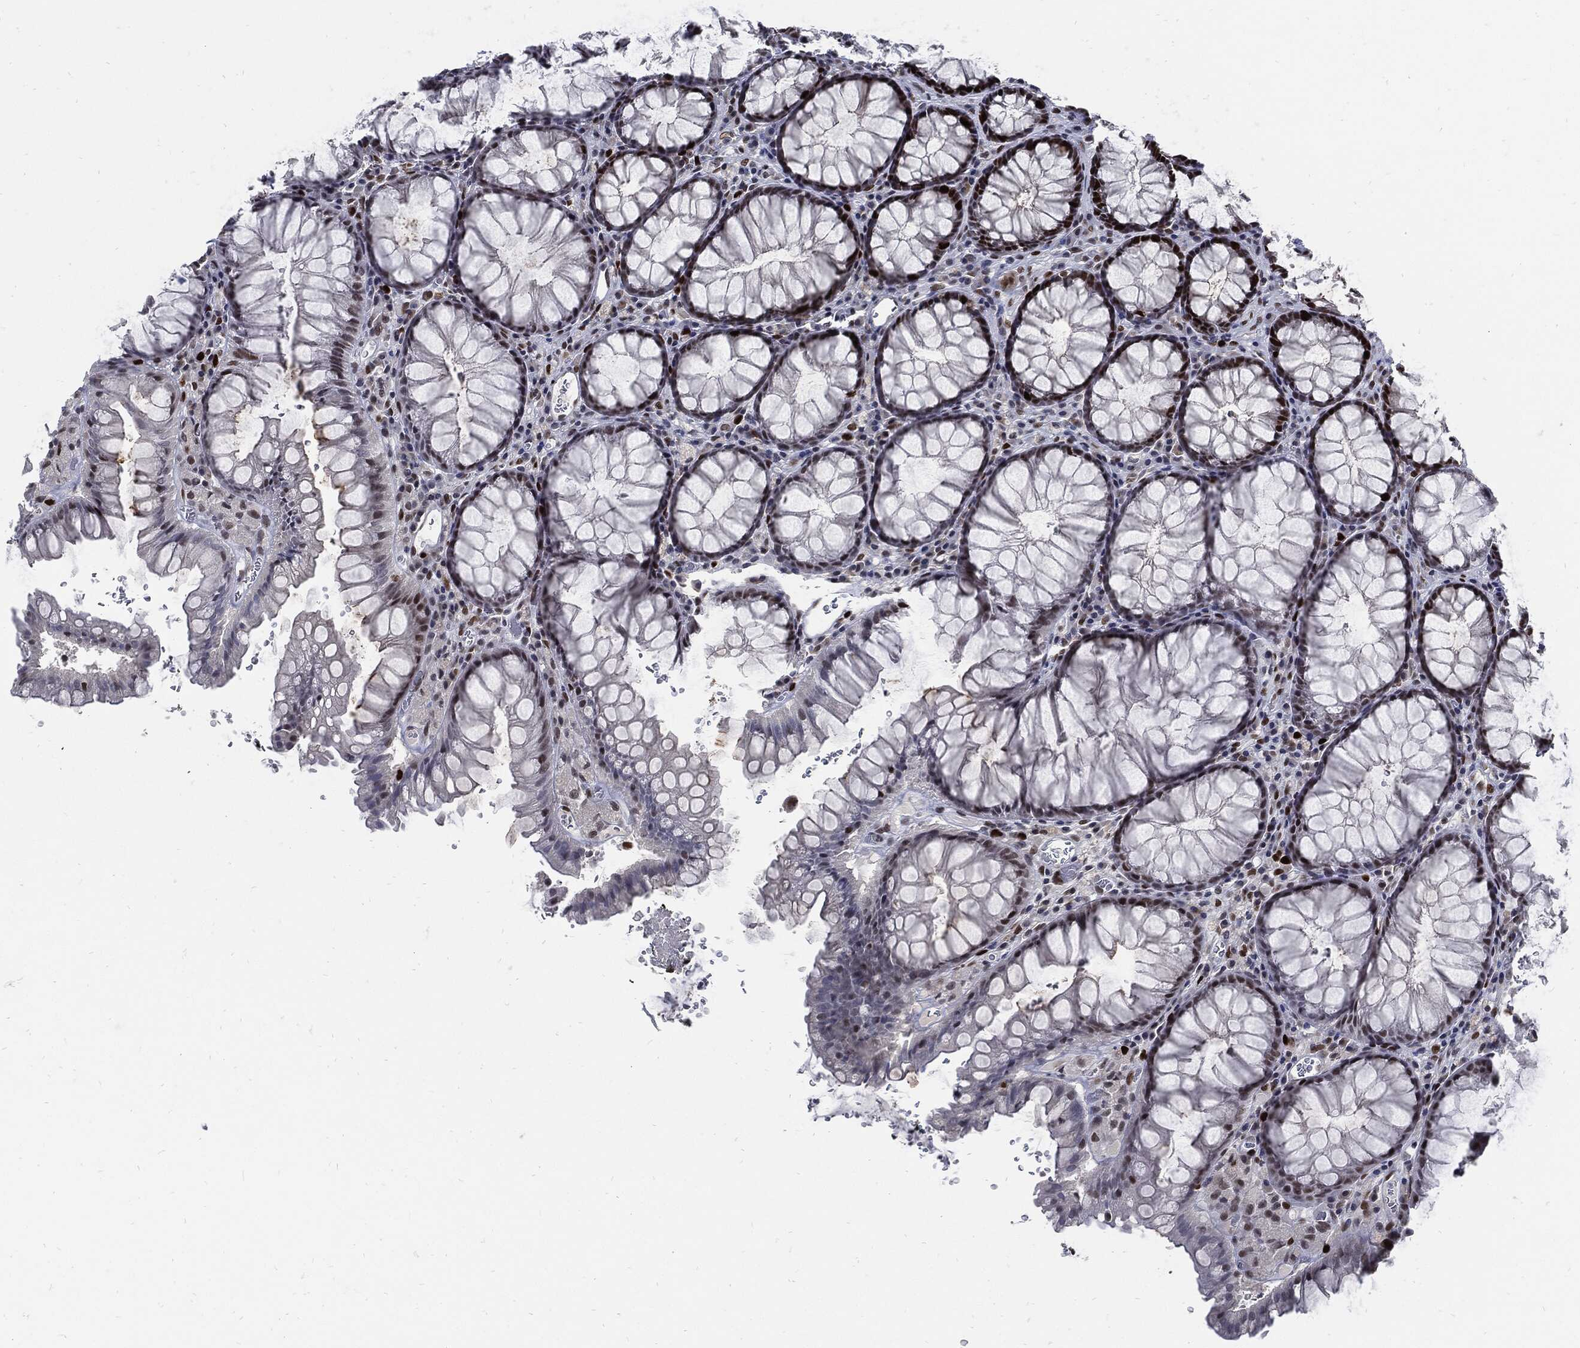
{"staining": {"intensity": "strong", "quantity": "25%-75%", "location": "nuclear"}, "tissue": "rectum", "cell_type": "Glandular cells", "image_type": "normal", "snomed": [{"axis": "morphology", "description": "Normal tissue, NOS"}, {"axis": "topography", "description": "Rectum"}], "caption": "Rectum stained with a brown dye exhibits strong nuclear positive expression in approximately 25%-75% of glandular cells.", "gene": "NBN", "patient": {"sex": "female", "age": 68}}